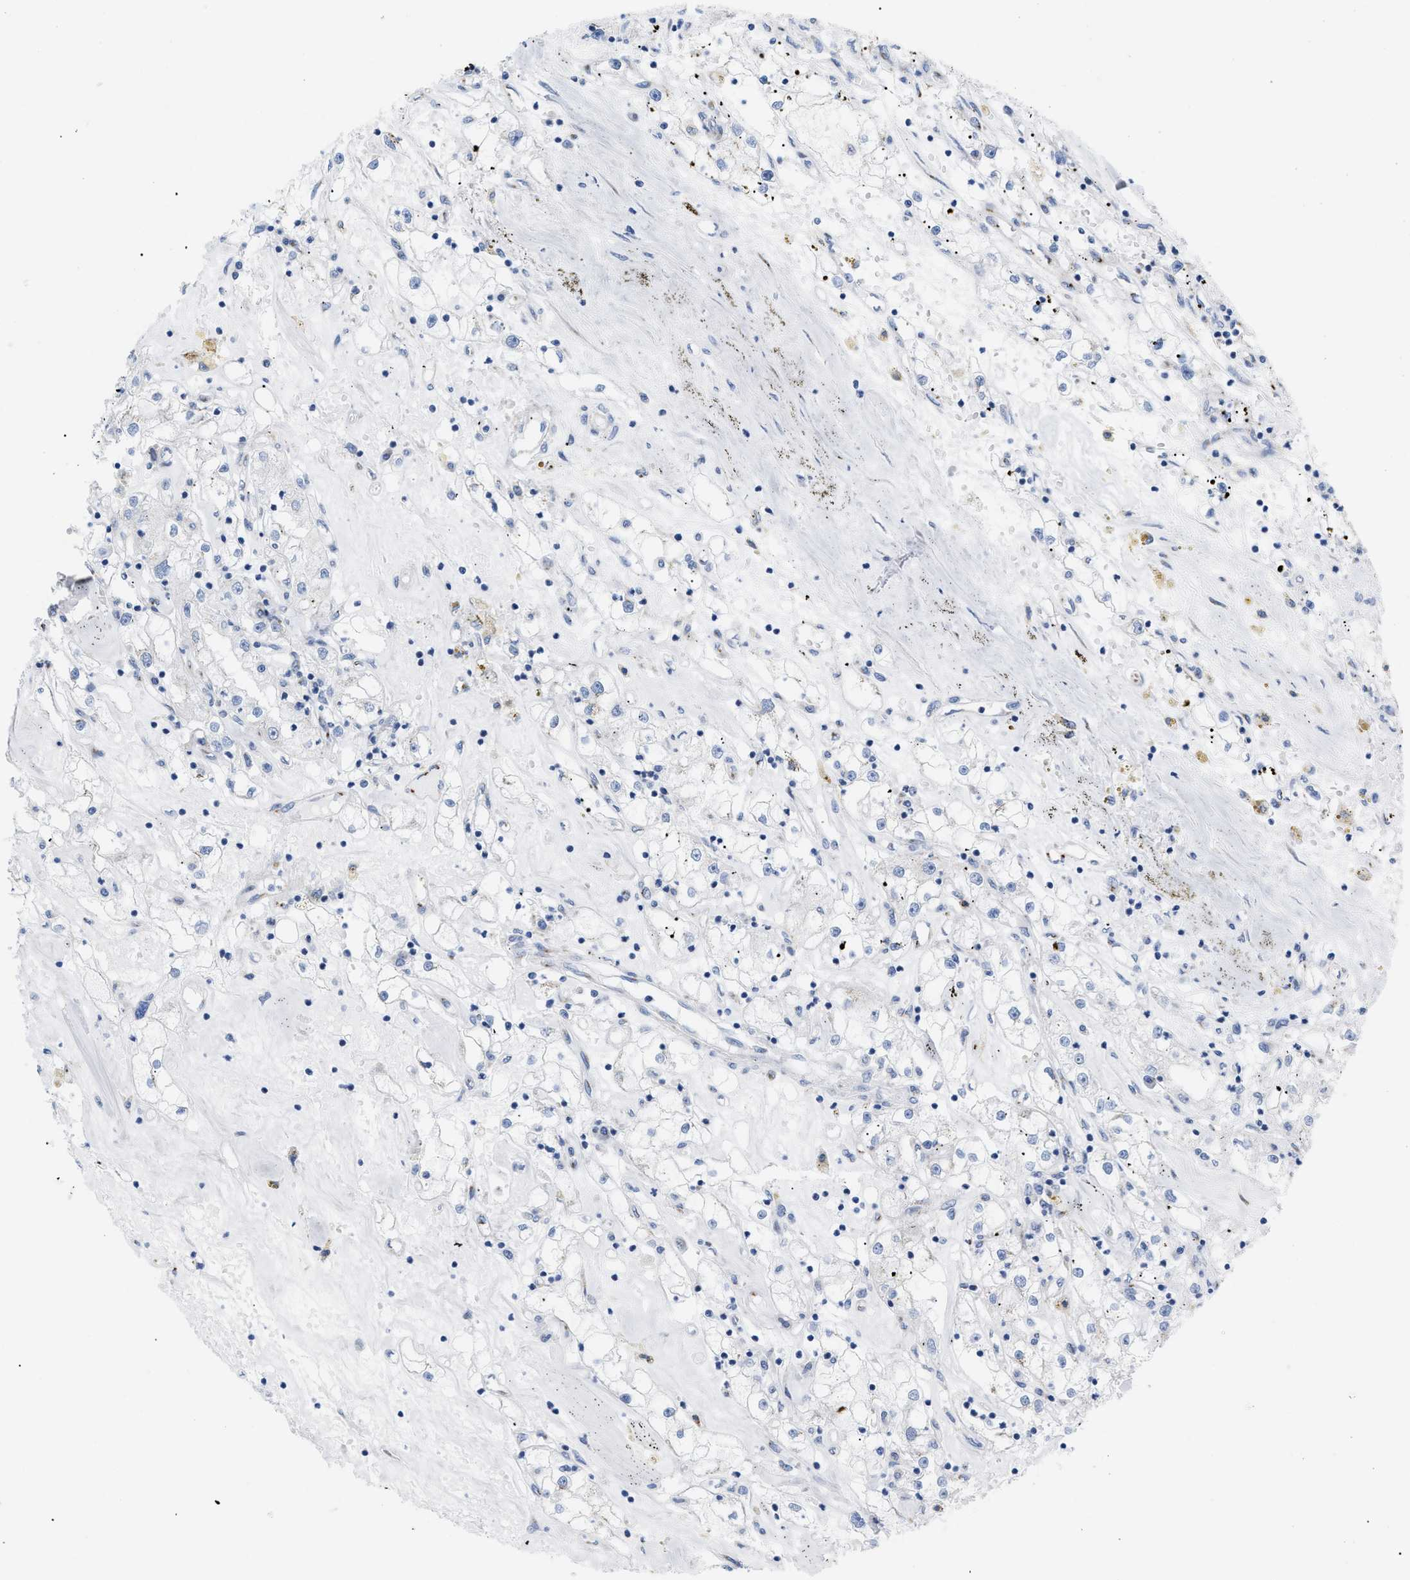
{"staining": {"intensity": "negative", "quantity": "none", "location": "none"}, "tissue": "renal cancer", "cell_type": "Tumor cells", "image_type": "cancer", "snomed": [{"axis": "morphology", "description": "Adenocarcinoma, NOS"}, {"axis": "topography", "description": "Kidney"}], "caption": "Renal cancer (adenocarcinoma) was stained to show a protein in brown. There is no significant positivity in tumor cells.", "gene": "TMEM17", "patient": {"sex": "male", "age": 56}}